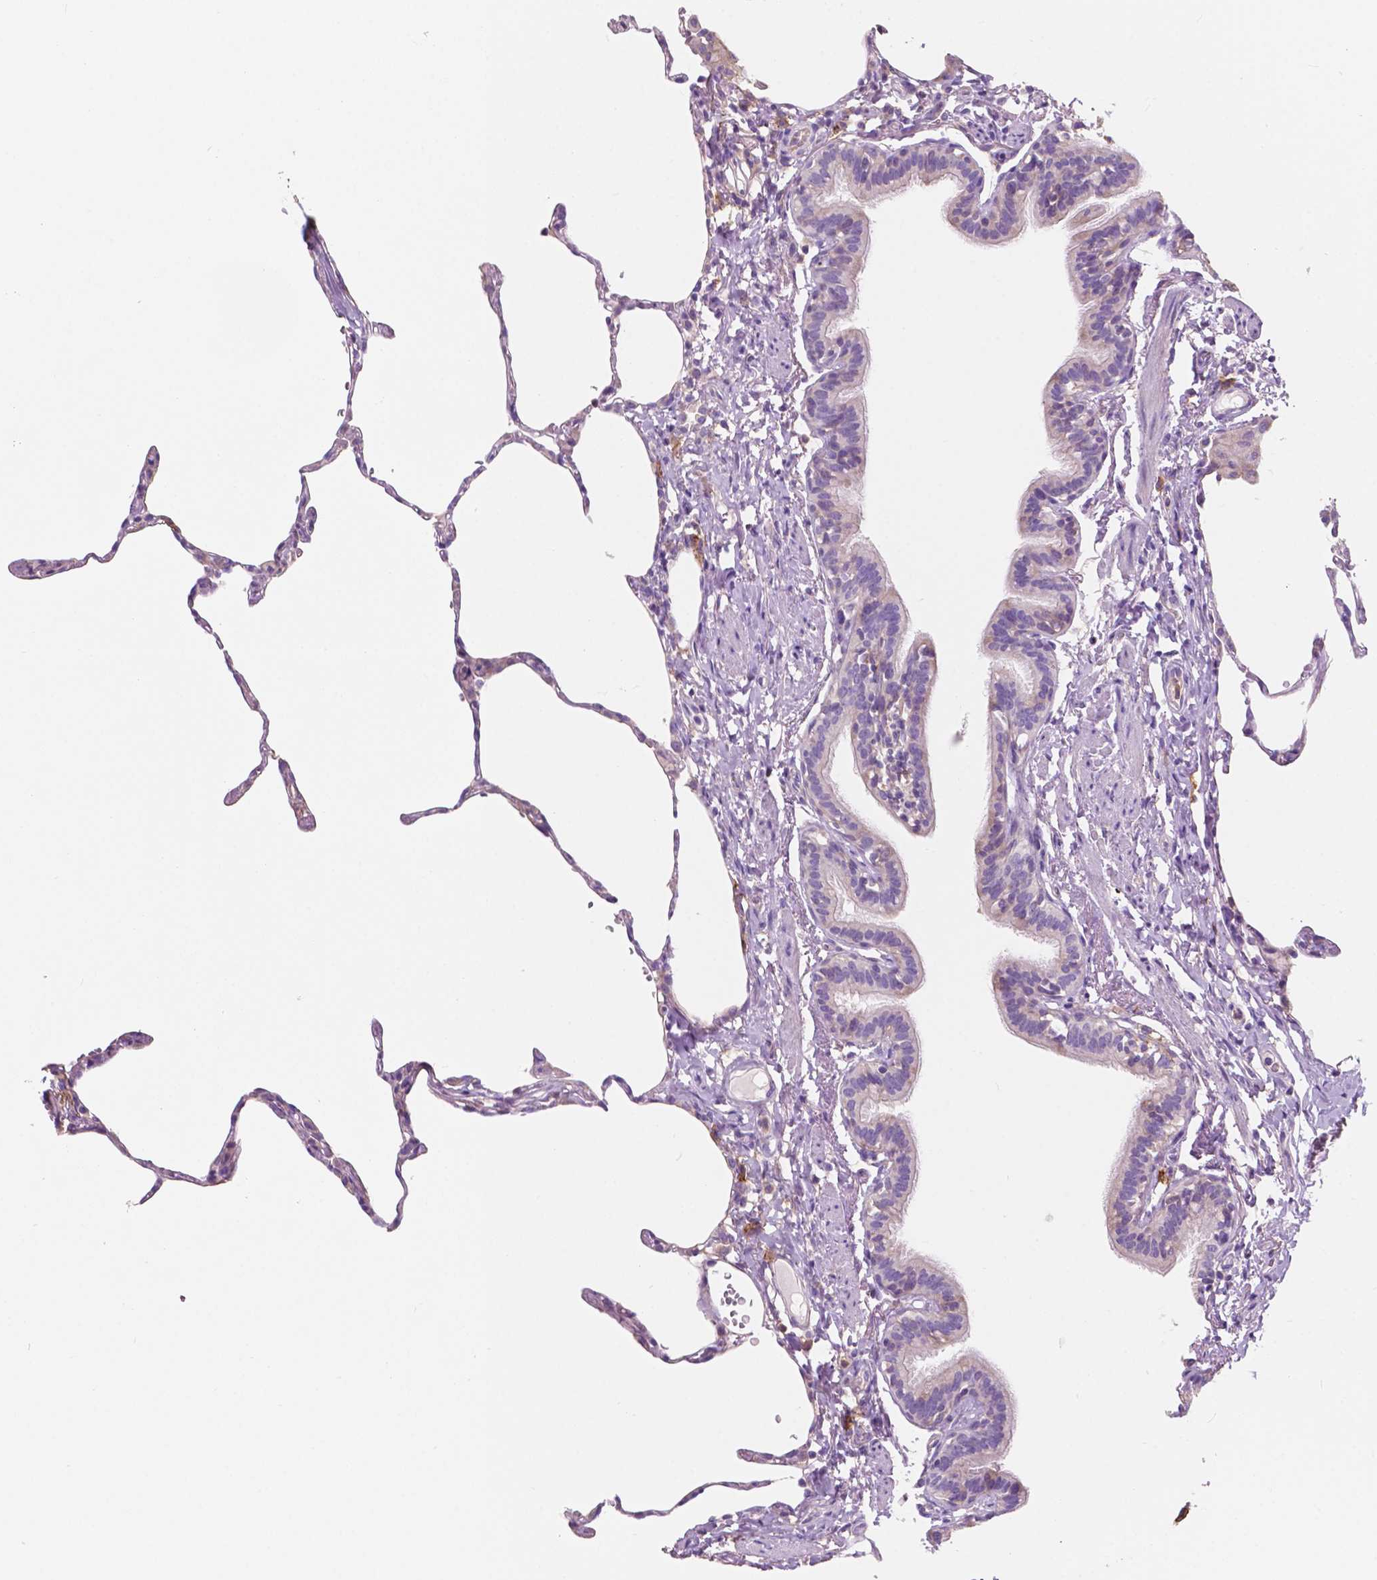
{"staining": {"intensity": "negative", "quantity": "none", "location": "none"}, "tissue": "lung", "cell_type": "Alveolar cells", "image_type": "normal", "snomed": [{"axis": "morphology", "description": "Normal tissue, NOS"}, {"axis": "topography", "description": "Lung"}], "caption": "DAB immunohistochemical staining of unremarkable lung exhibits no significant positivity in alveolar cells. Brightfield microscopy of immunohistochemistry (IHC) stained with DAB (brown) and hematoxylin (blue), captured at high magnification.", "gene": "SEMA4A", "patient": {"sex": "female", "age": 57}}